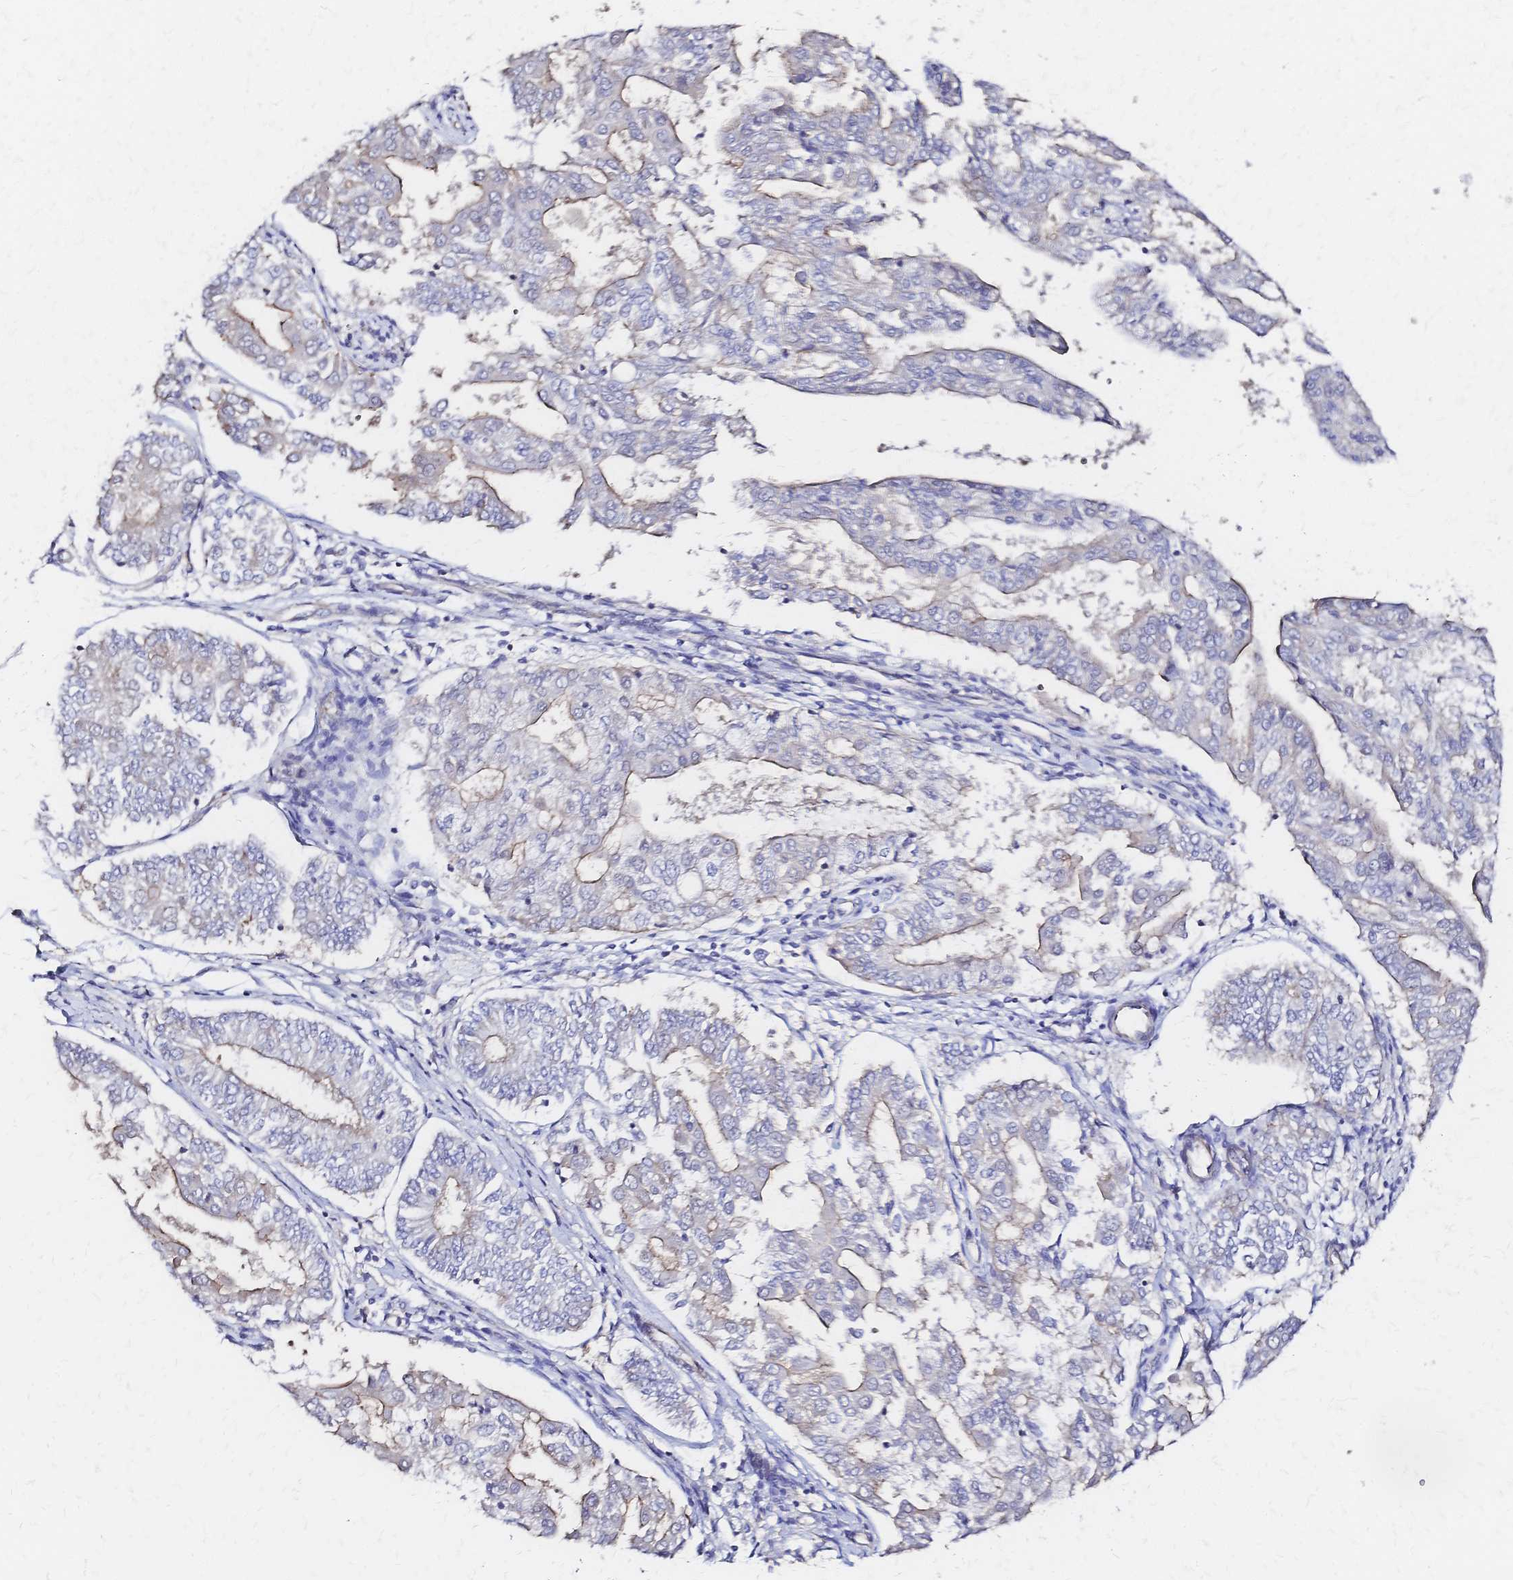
{"staining": {"intensity": "weak", "quantity": "<25%", "location": "cytoplasmic/membranous"}, "tissue": "endometrial cancer", "cell_type": "Tumor cells", "image_type": "cancer", "snomed": [{"axis": "morphology", "description": "Adenocarcinoma, NOS"}, {"axis": "topography", "description": "Endometrium"}], "caption": "This photomicrograph is of endometrial cancer stained with IHC to label a protein in brown with the nuclei are counter-stained blue. There is no positivity in tumor cells.", "gene": "SLC5A1", "patient": {"sex": "female", "age": 68}}